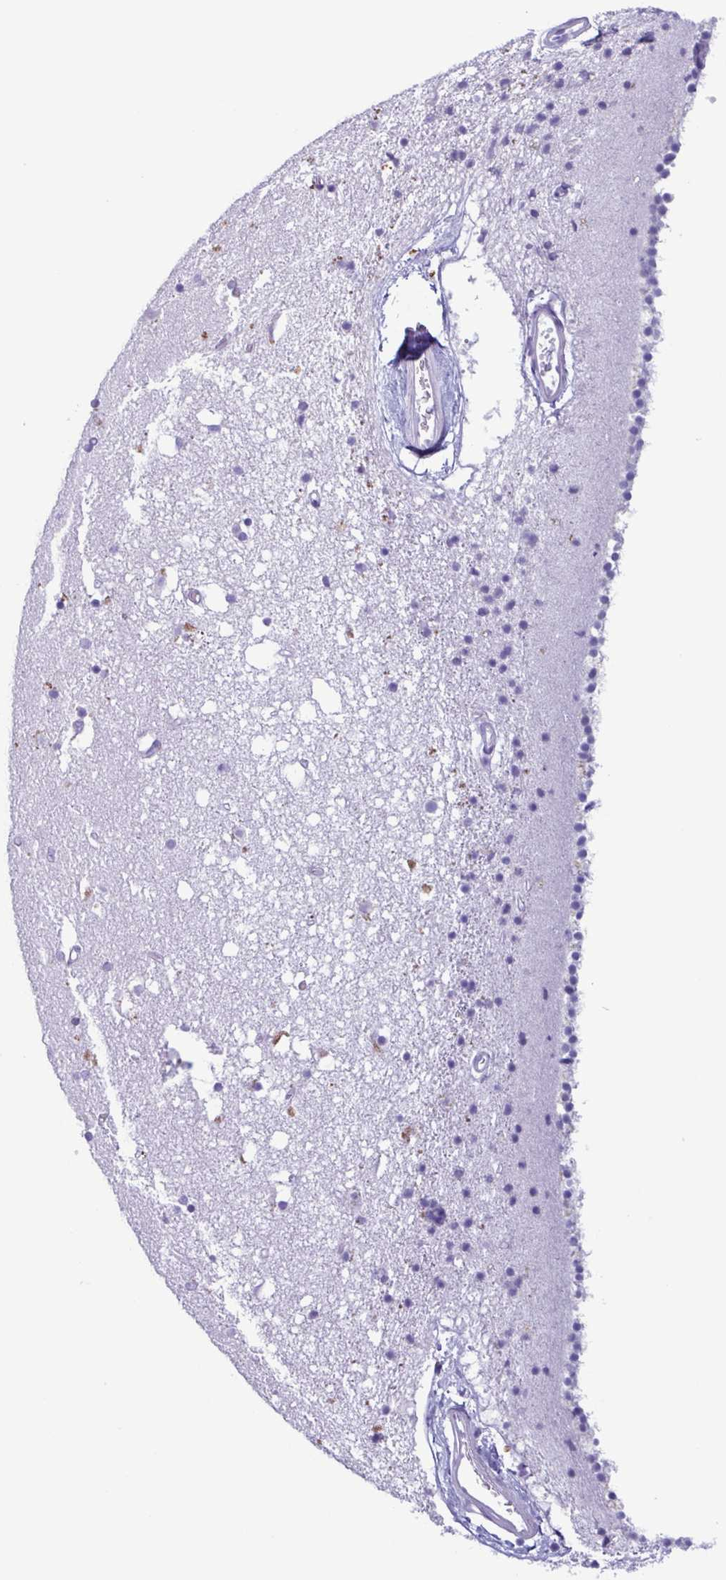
{"staining": {"intensity": "negative", "quantity": "none", "location": "none"}, "tissue": "caudate", "cell_type": "Glial cells", "image_type": "normal", "snomed": [{"axis": "morphology", "description": "Normal tissue, NOS"}, {"axis": "topography", "description": "Lateral ventricle wall"}], "caption": "Immunohistochemistry (IHC) image of normal caudate stained for a protein (brown), which shows no staining in glial cells. (Stains: DAB (3,3'-diaminobenzidine) immunohistochemistry (IHC) with hematoxylin counter stain, Microscopy: brightfield microscopy at high magnification).", "gene": "LTF", "patient": {"sex": "female", "age": 71}}